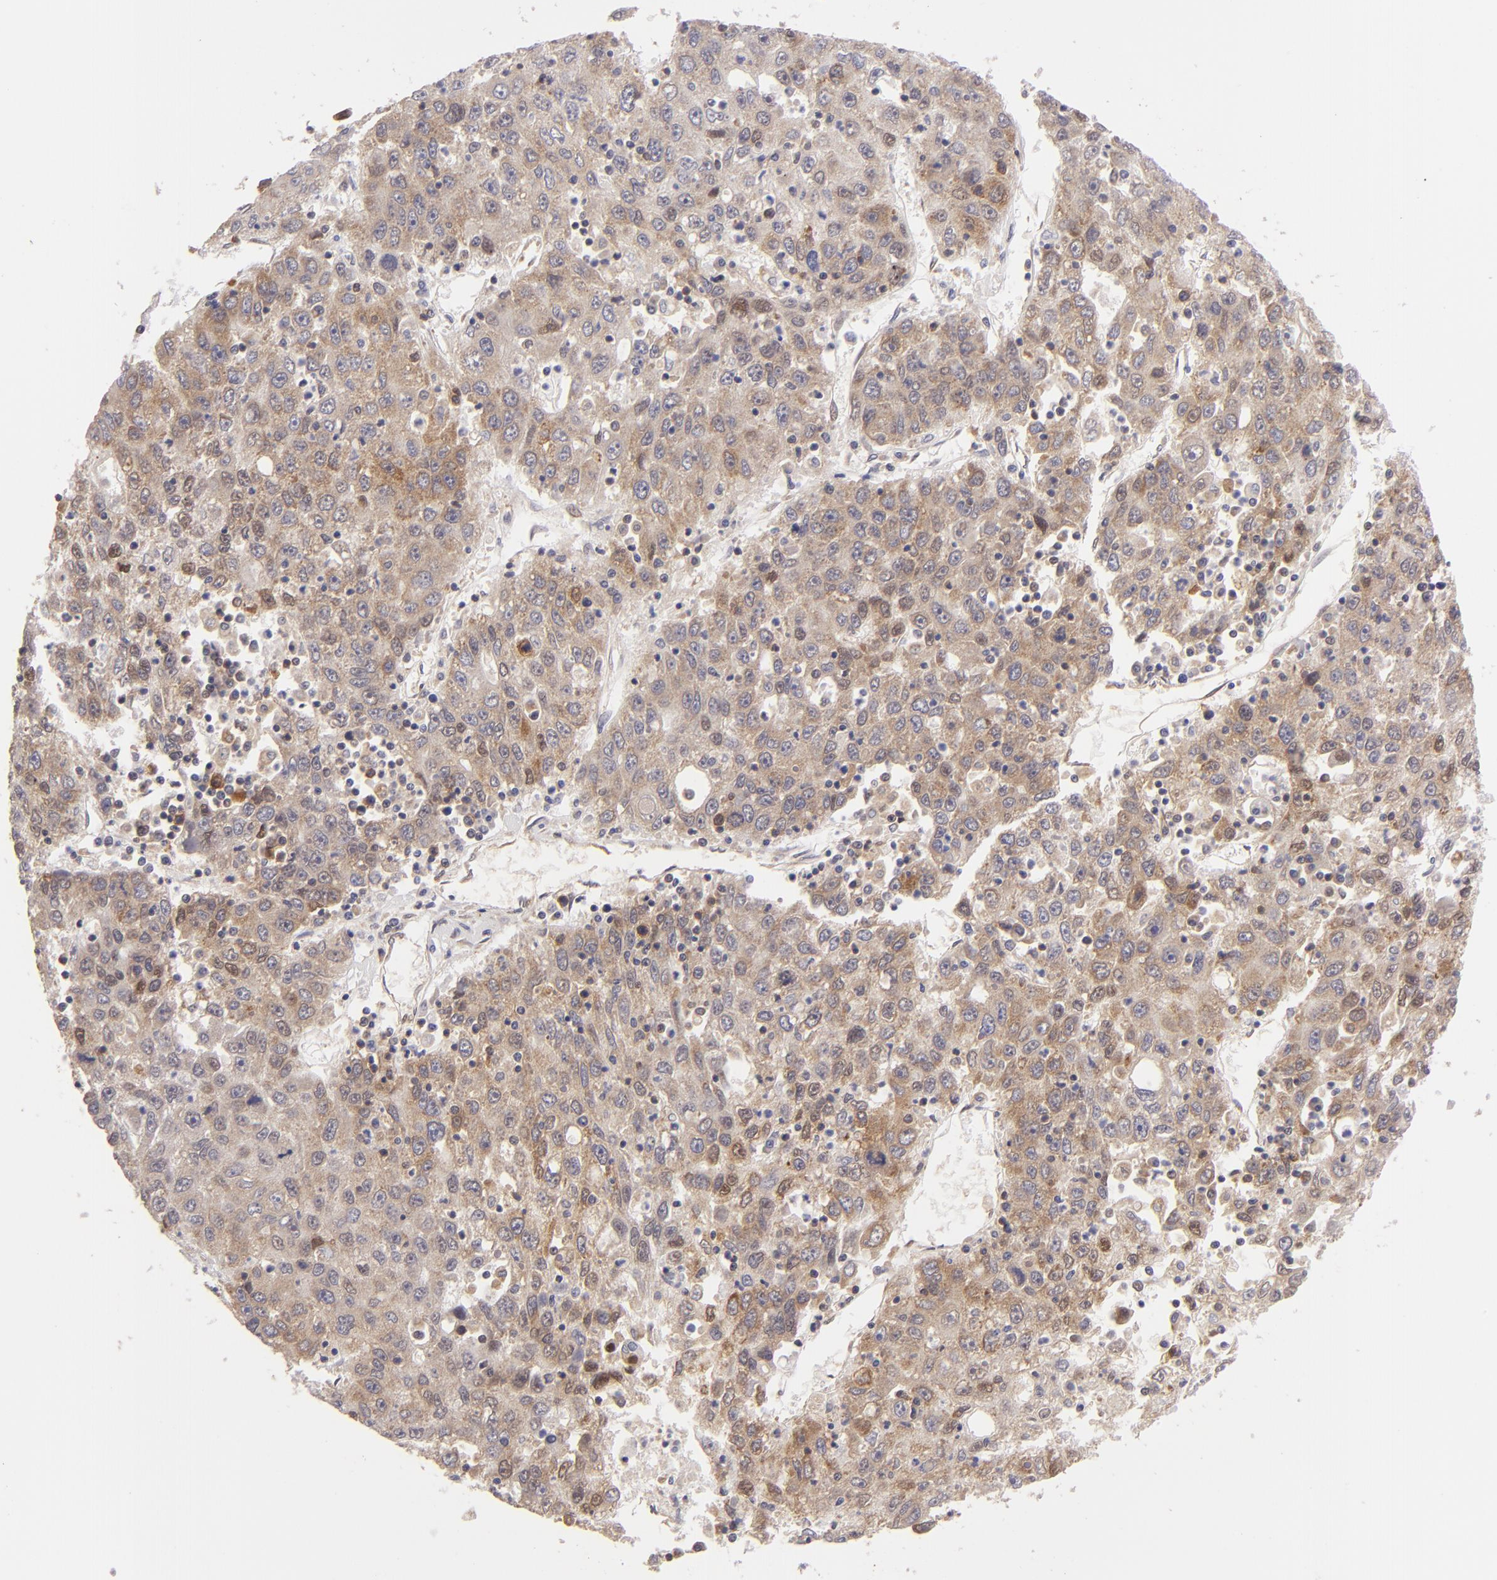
{"staining": {"intensity": "moderate", "quantity": ">75%", "location": "cytoplasmic/membranous"}, "tissue": "liver cancer", "cell_type": "Tumor cells", "image_type": "cancer", "snomed": [{"axis": "morphology", "description": "Carcinoma, Hepatocellular, NOS"}, {"axis": "topography", "description": "Liver"}], "caption": "Immunohistochemistry (IHC) photomicrograph of liver hepatocellular carcinoma stained for a protein (brown), which exhibits medium levels of moderate cytoplasmic/membranous staining in approximately >75% of tumor cells.", "gene": "PTPN13", "patient": {"sex": "male", "age": 49}}